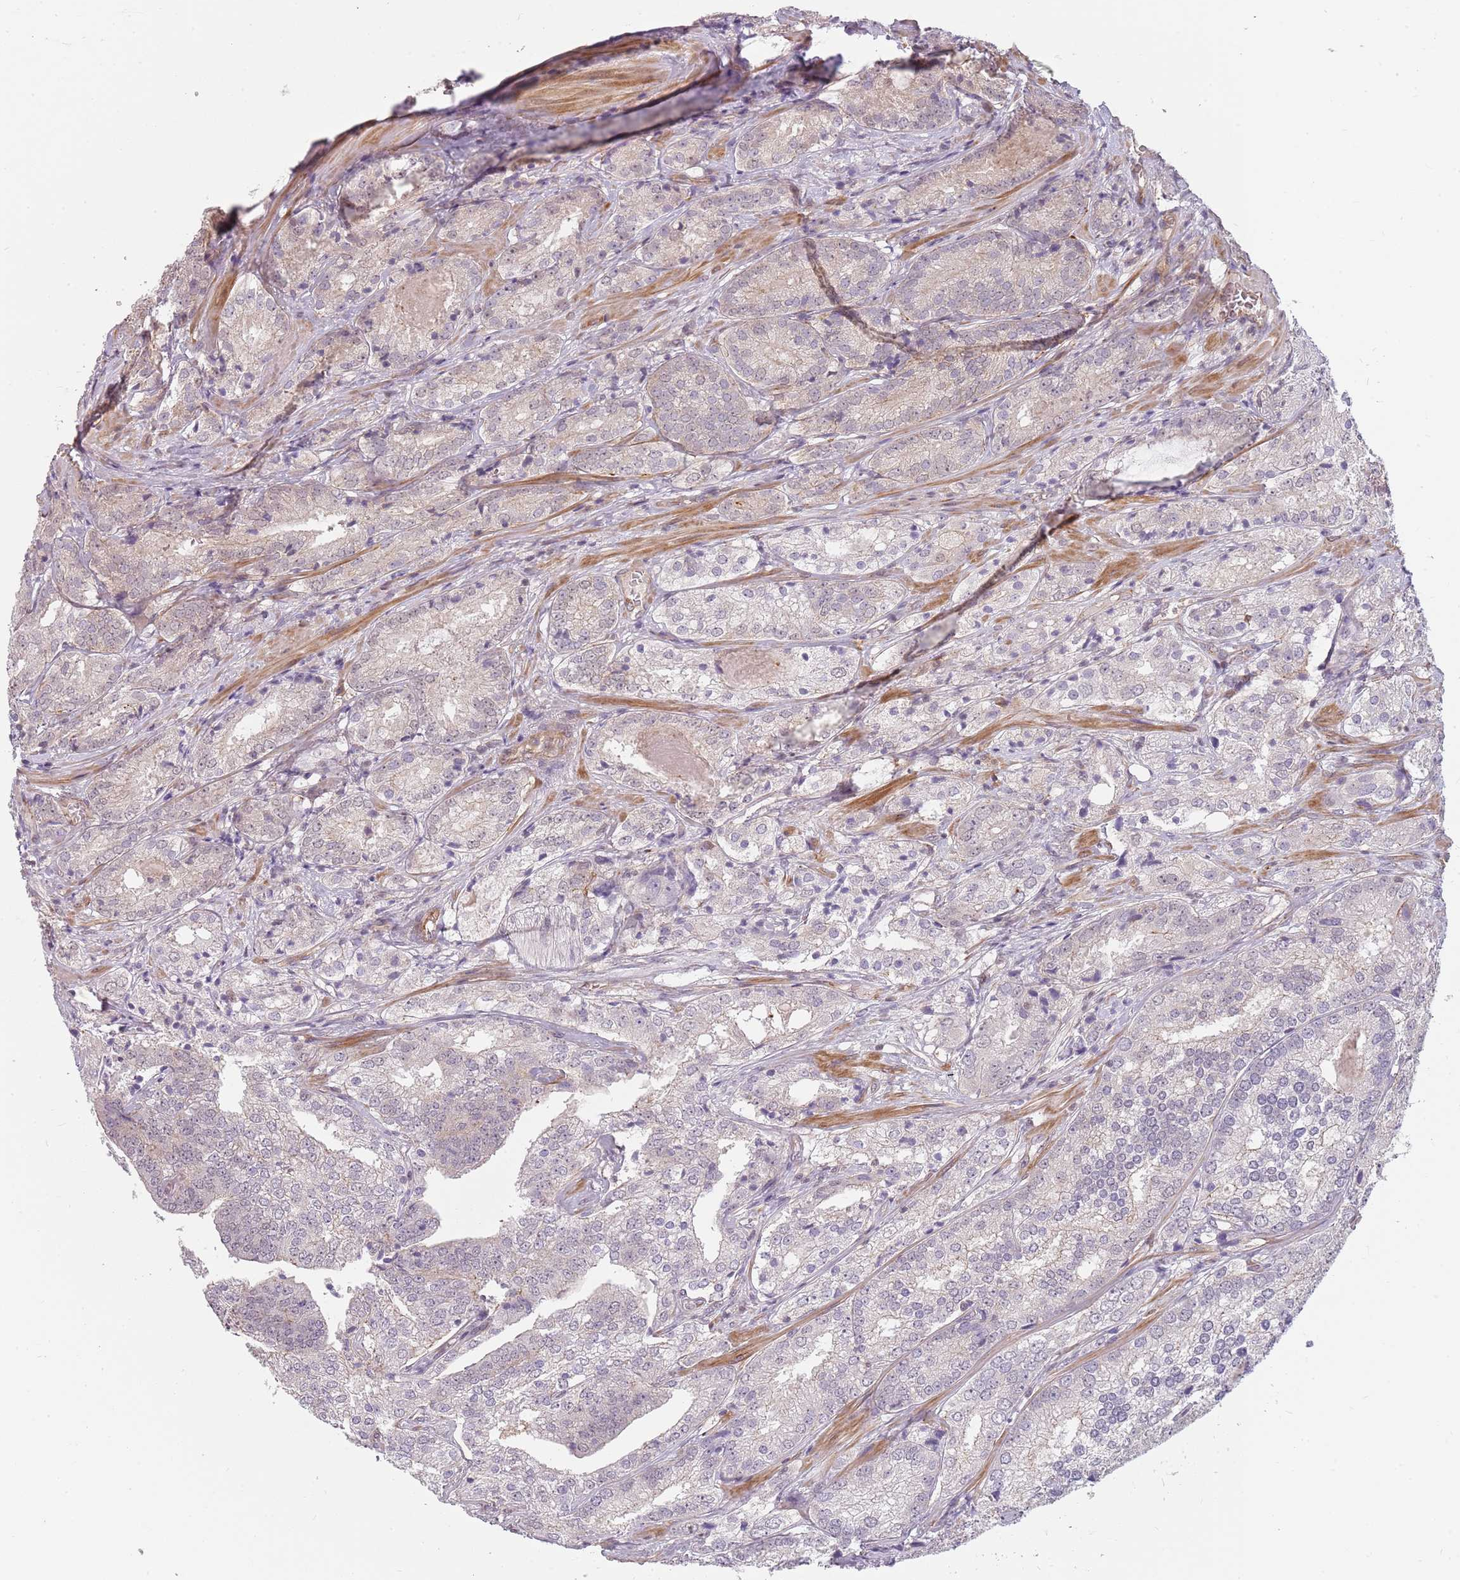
{"staining": {"intensity": "negative", "quantity": "none", "location": "none"}, "tissue": "prostate cancer", "cell_type": "Tumor cells", "image_type": "cancer", "snomed": [{"axis": "morphology", "description": "Adenocarcinoma, High grade"}, {"axis": "topography", "description": "Prostate"}], "caption": "The immunohistochemistry (IHC) micrograph has no significant expression in tumor cells of high-grade adenocarcinoma (prostate) tissue.", "gene": "PPP1R14C", "patient": {"sex": "male", "age": 63}}